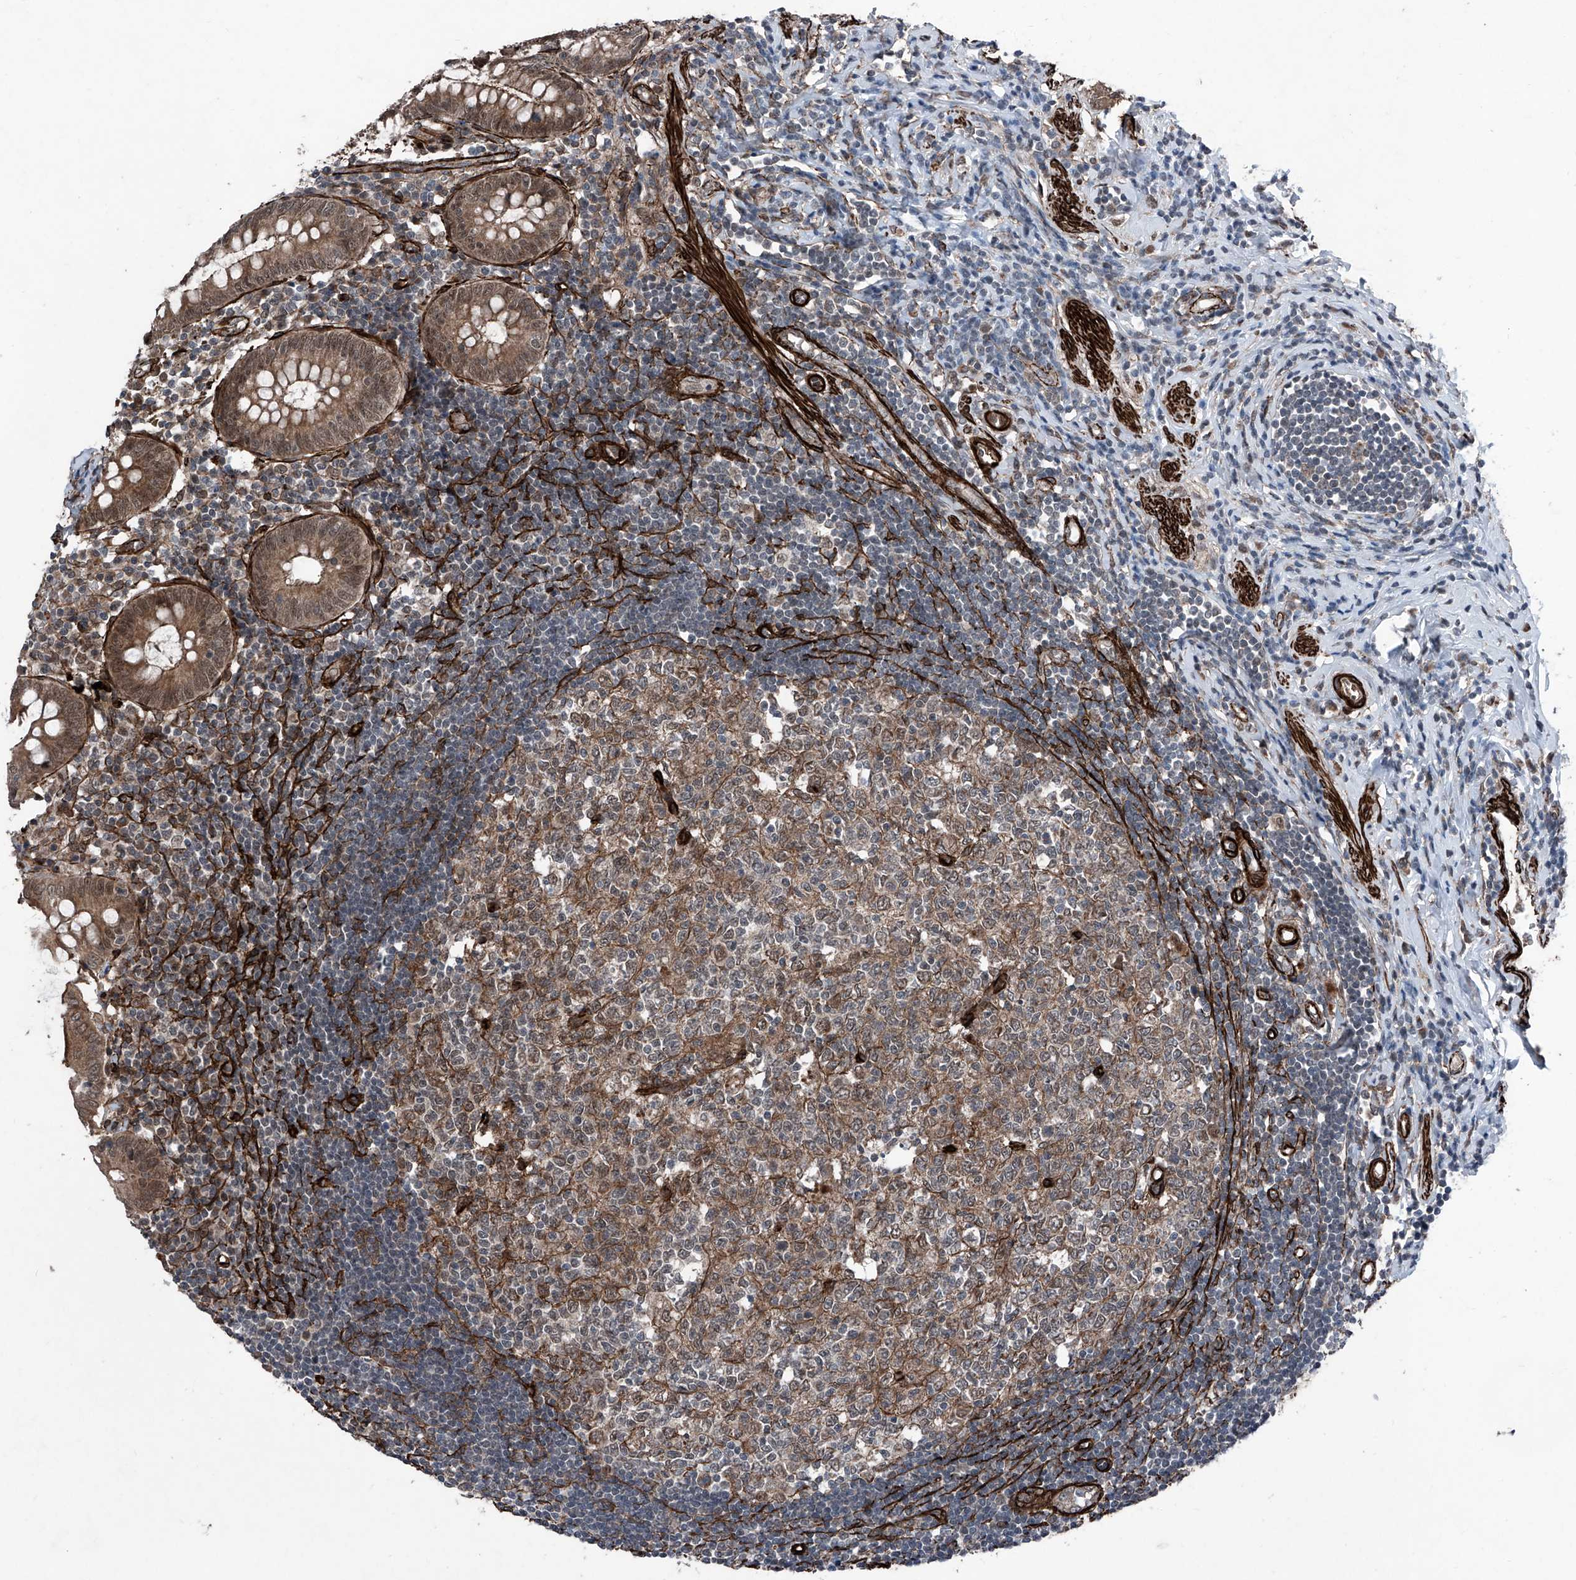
{"staining": {"intensity": "moderate", "quantity": ">75%", "location": "cytoplasmic/membranous,nuclear"}, "tissue": "appendix", "cell_type": "Glandular cells", "image_type": "normal", "snomed": [{"axis": "morphology", "description": "Normal tissue, NOS"}, {"axis": "topography", "description": "Appendix"}], "caption": "Immunohistochemical staining of benign appendix demonstrates medium levels of moderate cytoplasmic/membranous,nuclear positivity in about >75% of glandular cells.", "gene": "COA7", "patient": {"sex": "female", "age": 54}}